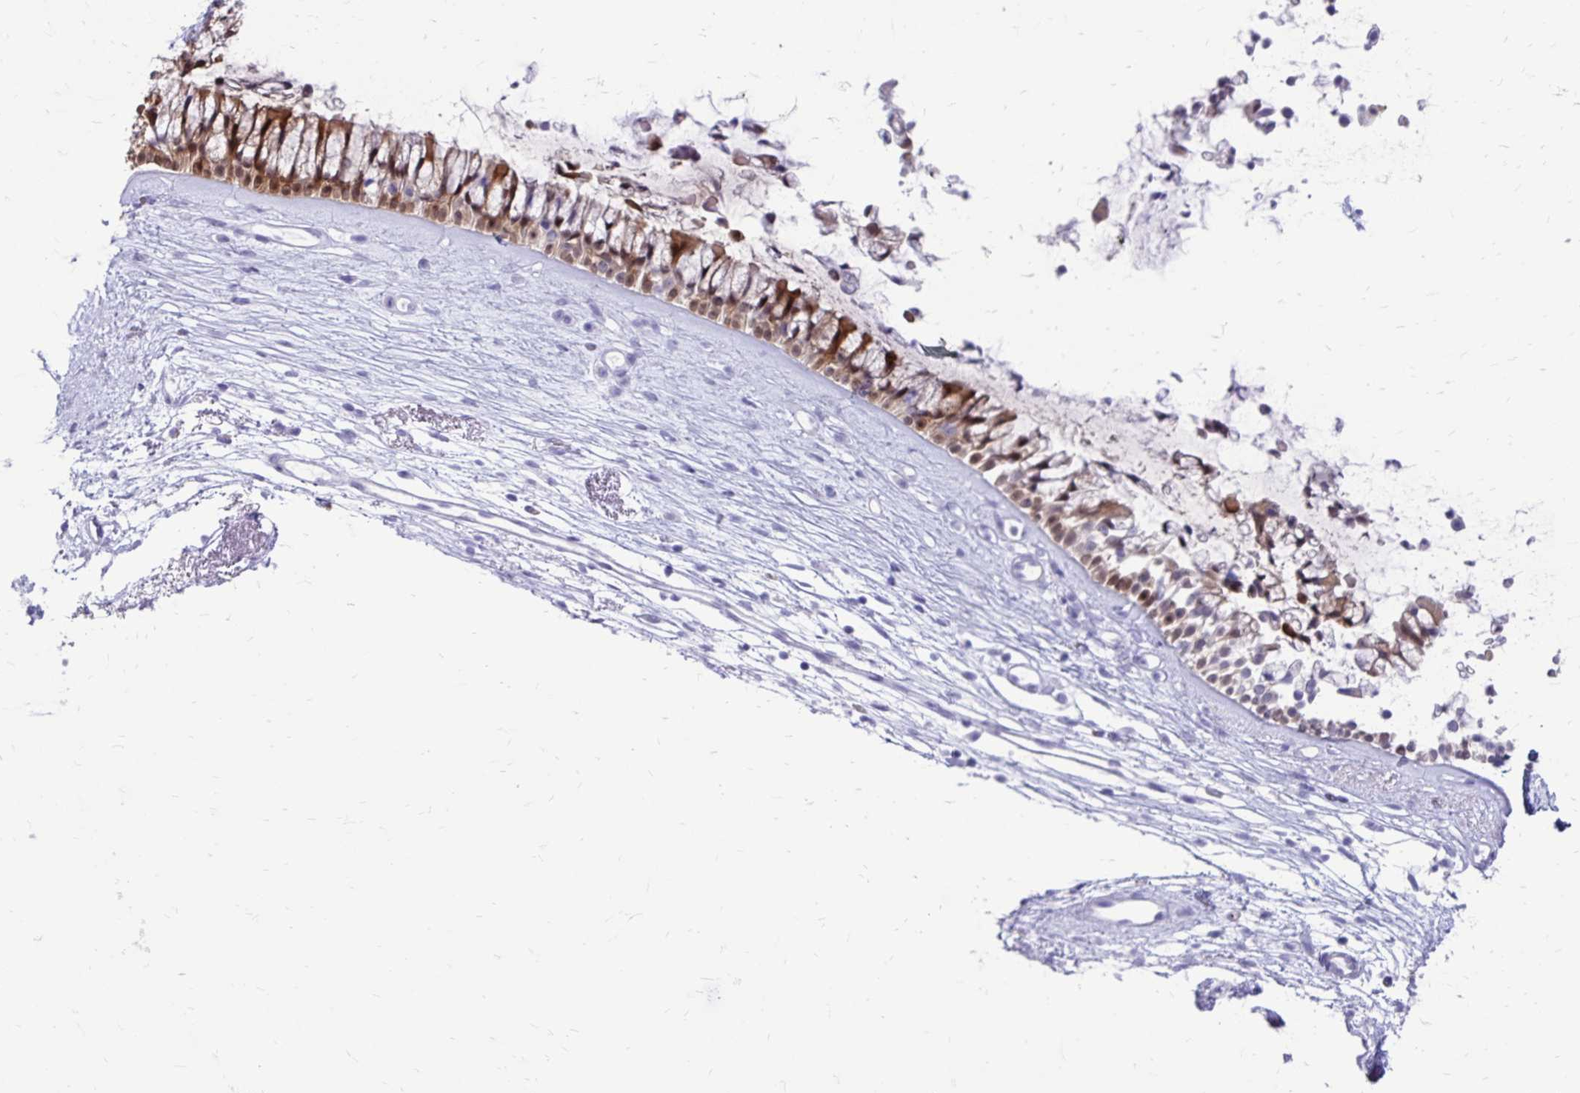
{"staining": {"intensity": "moderate", "quantity": "25%-75%", "location": "cytoplasmic/membranous,nuclear"}, "tissue": "nasopharynx", "cell_type": "Respiratory epithelial cells", "image_type": "normal", "snomed": [{"axis": "morphology", "description": "Normal tissue, NOS"}, {"axis": "topography", "description": "Nasopharynx"}], "caption": "Immunohistochemical staining of normal human nasopharynx displays 25%-75% levels of moderate cytoplasmic/membranous,nuclear protein expression in about 25%-75% of respiratory epithelial cells.", "gene": "LCN15", "patient": {"sex": "female", "age": 75}}